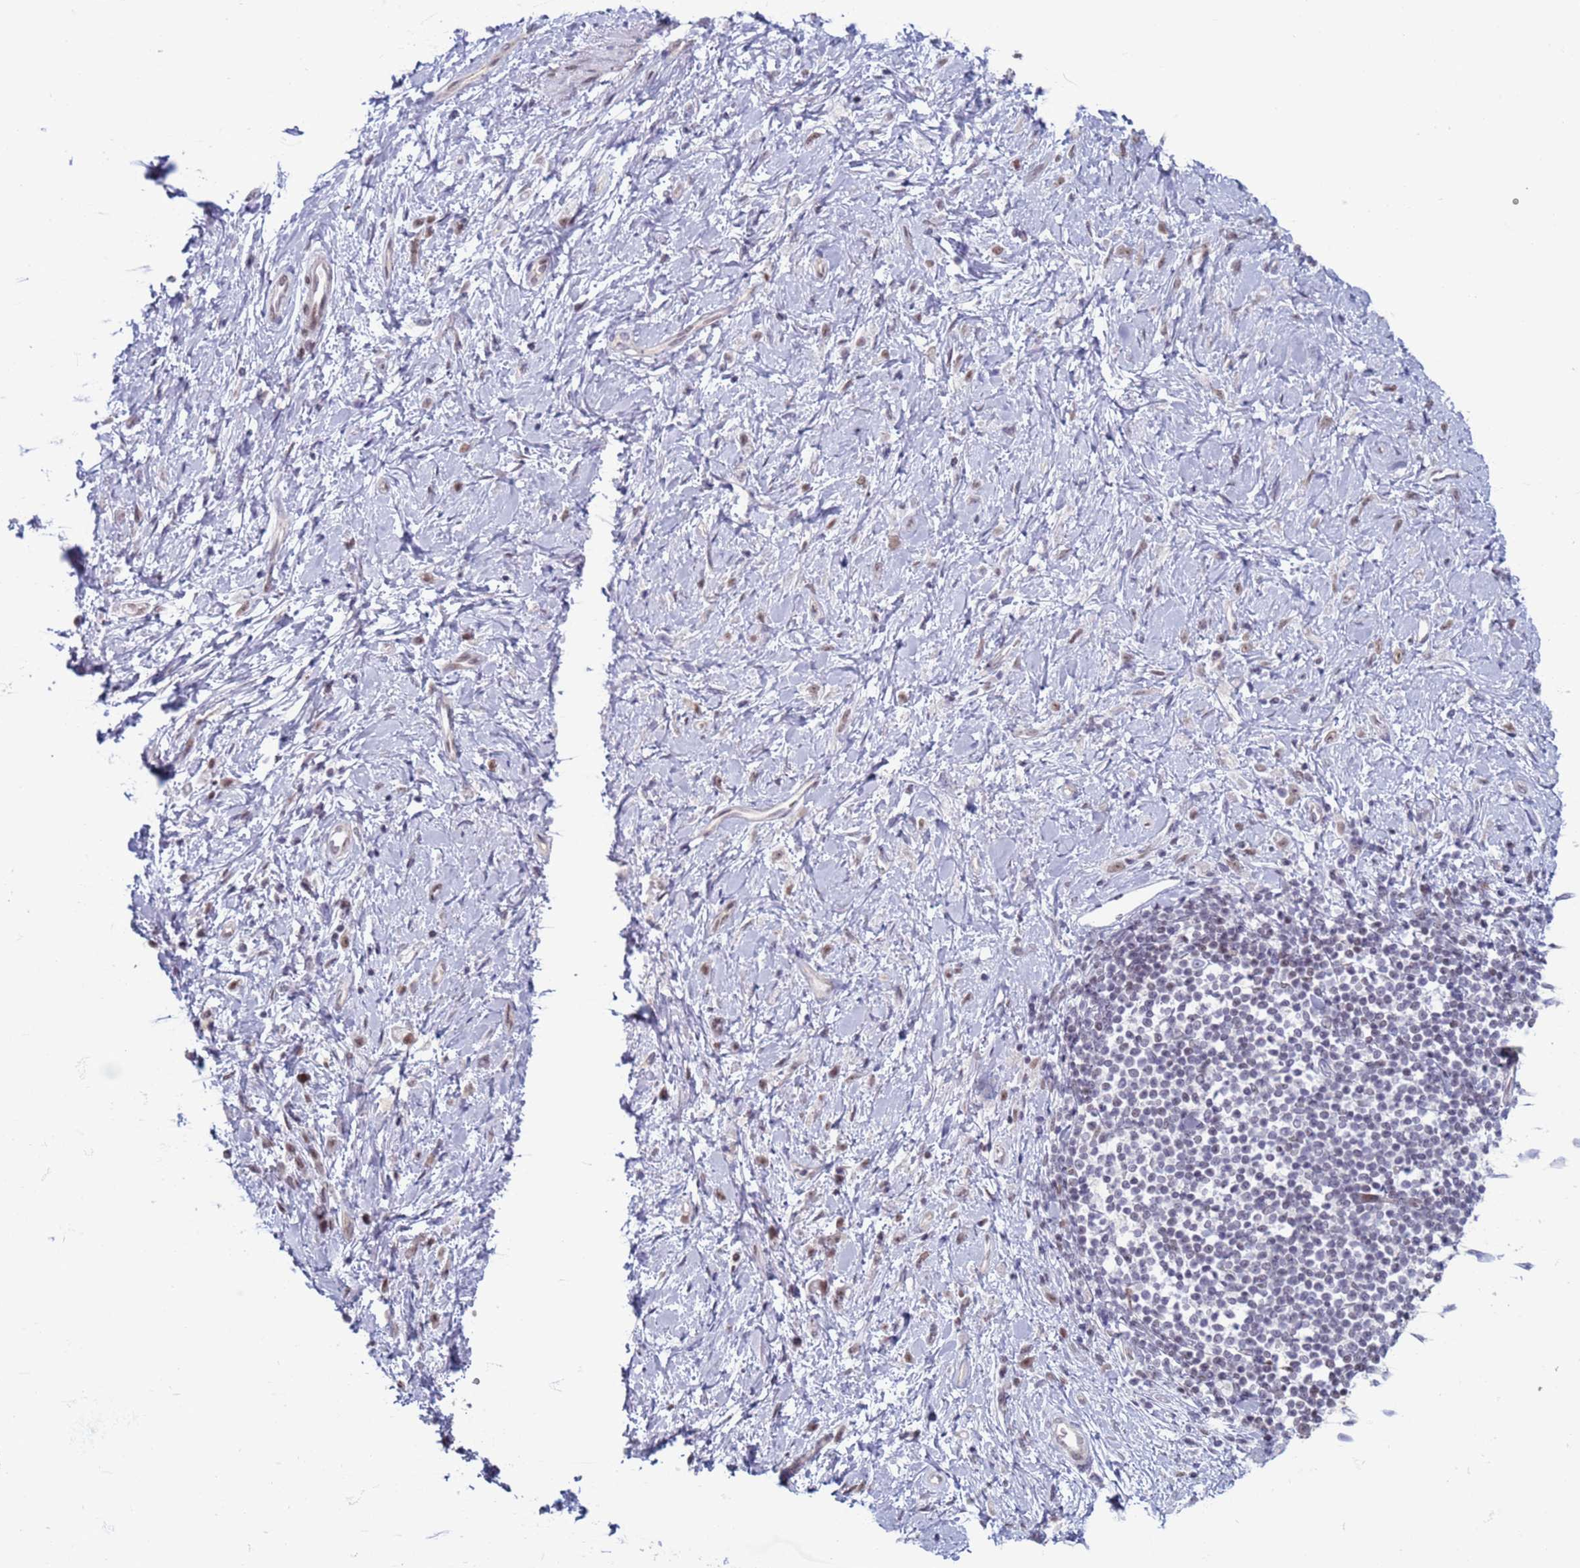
{"staining": {"intensity": "weak", "quantity": ">75%", "location": "nuclear"}, "tissue": "stomach cancer", "cell_type": "Tumor cells", "image_type": "cancer", "snomed": [{"axis": "morphology", "description": "Adenocarcinoma, NOS"}, {"axis": "topography", "description": "Stomach"}], "caption": "A histopathology image of stomach cancer stained for a protein exhibits weak nuclear brown staining in tumor cells. (DAB = brown stain, brightfield microscopy at high magnification).", "gene": "SAE1", "patient": {"sex": "female", "age": 60}}